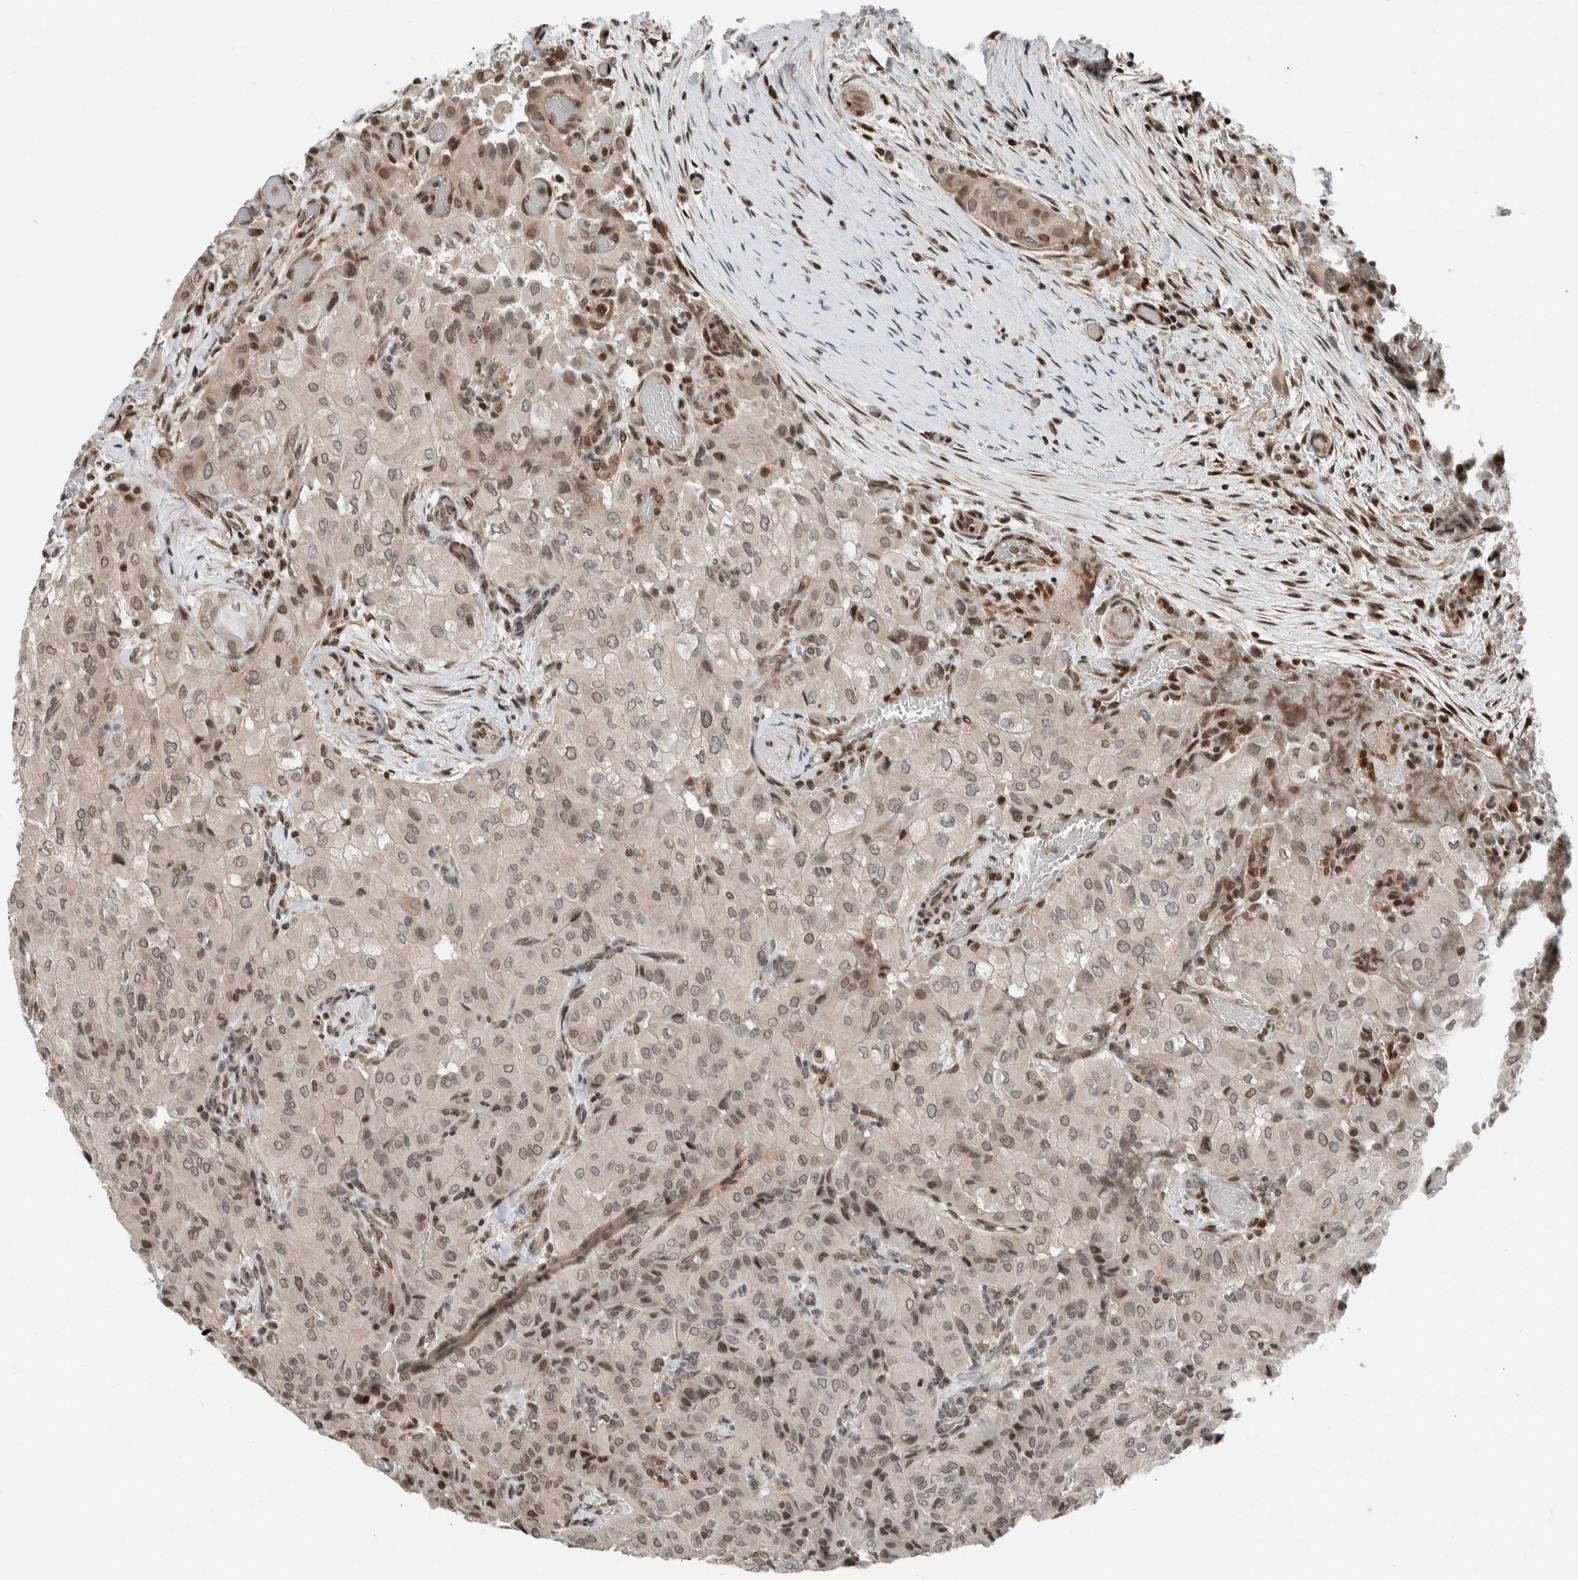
{"staining": {"intensity": "weak", "quantity": "25%-75%", "location": "nuclear"}, "tissue": "thyroid cancer", "cell_type": "Tumor cells", "image_type": "cancer", "snomed": [{"axis": "morphology", "description": "Papillary adenocarcinoma, NOS"}, {"axis": "topography", "description": "Thyroid gland"}], "caption": "The photomicrograph shows immunohistochemical staining of thyroid cancer (papillary adenocarcinoma). There is weak nuclear positivity is appreciated in about 25%-75% of tumor cells. Using DAB (brown) and hematoxylin (blue) stains, captured at high magnification using brightfield microscopy.", "gene": "NPLOC4", "patient": {"sex": "female", "age": 59}}